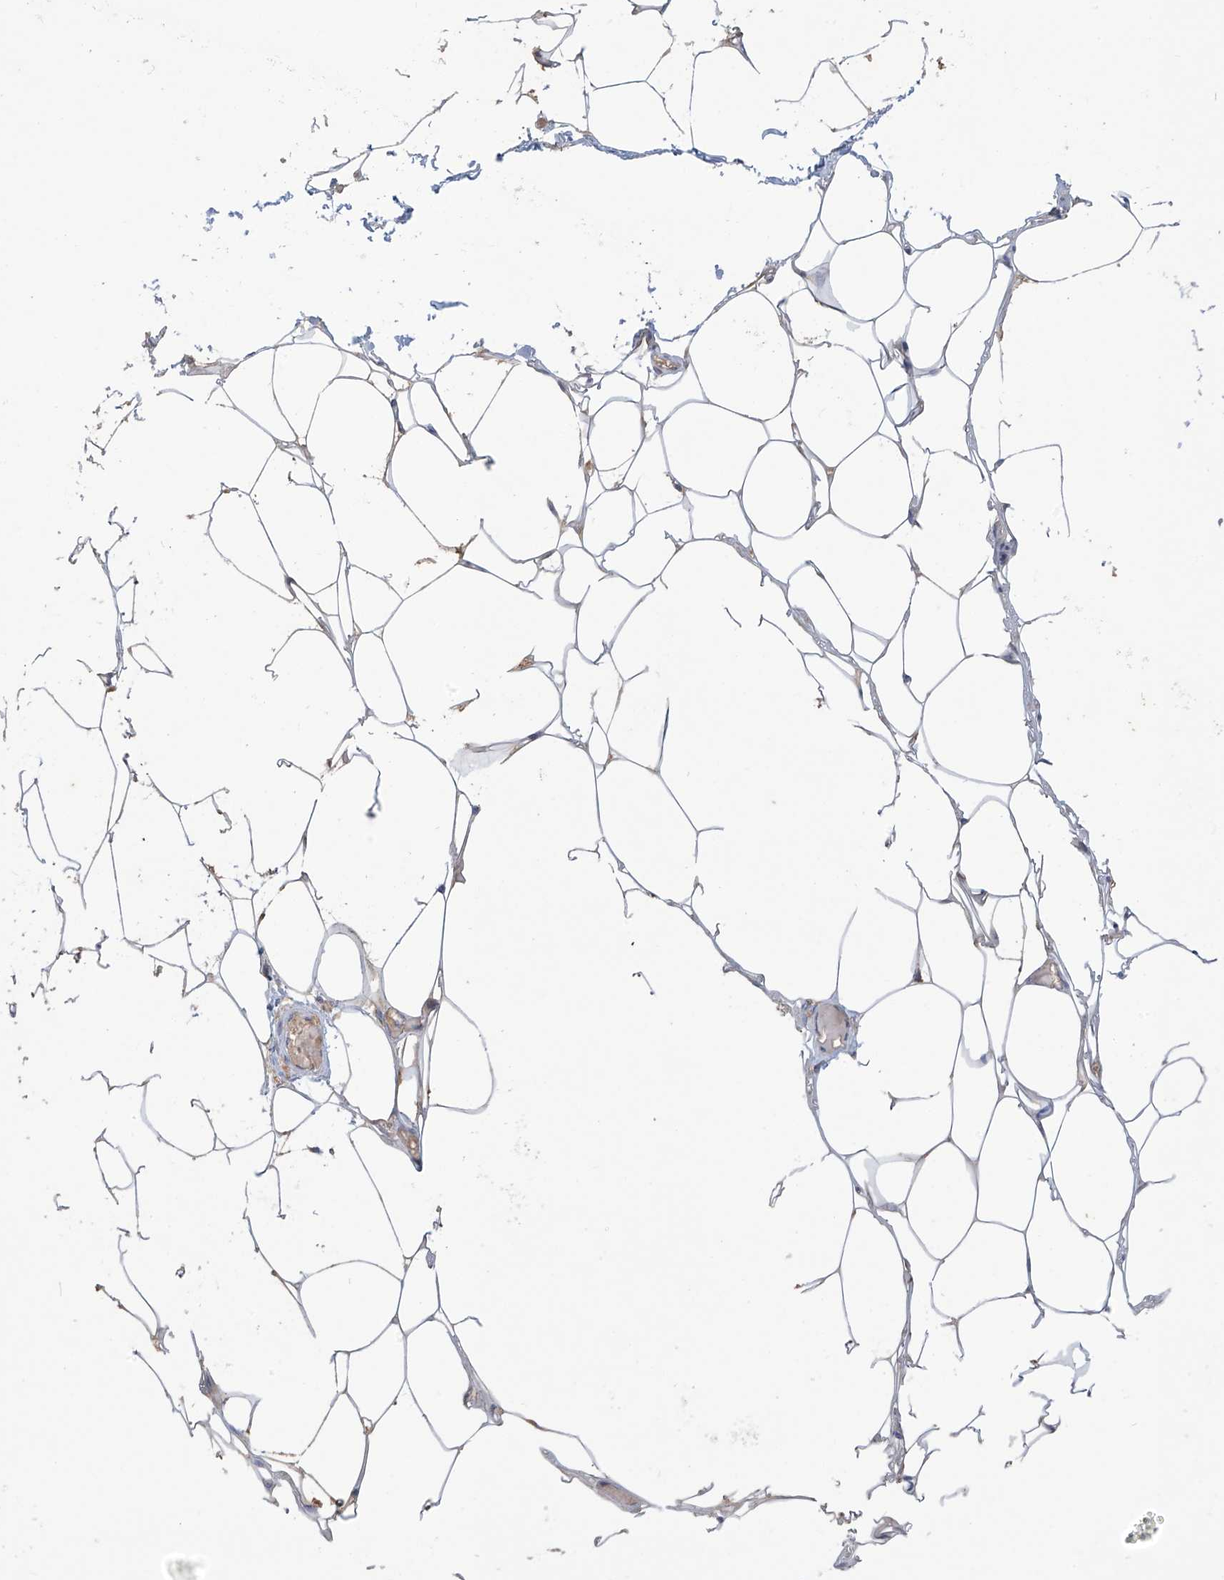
{"staining": {"intensity": "weak", "quantity": "25%-75%", "location": "cytoplasmic/membranous"}, "tissue": "adipose tissue", "cell_type": "Adipocytes", "image_type": "normal", "snomed": [{"axis": "morphology", "description": "Normal tissue, NOS"}, {"axis": "topography", "description": "Breast"}], "caption": "An image showing weak cytoplasmic/membranous positivity in about 25%-75% of adipocytes in unremarkable adipose tissue, as visualized by brown immunohistochemical staining.", "gene": "KIAA1522", "patient": {"sex": "female", "age": 23}}